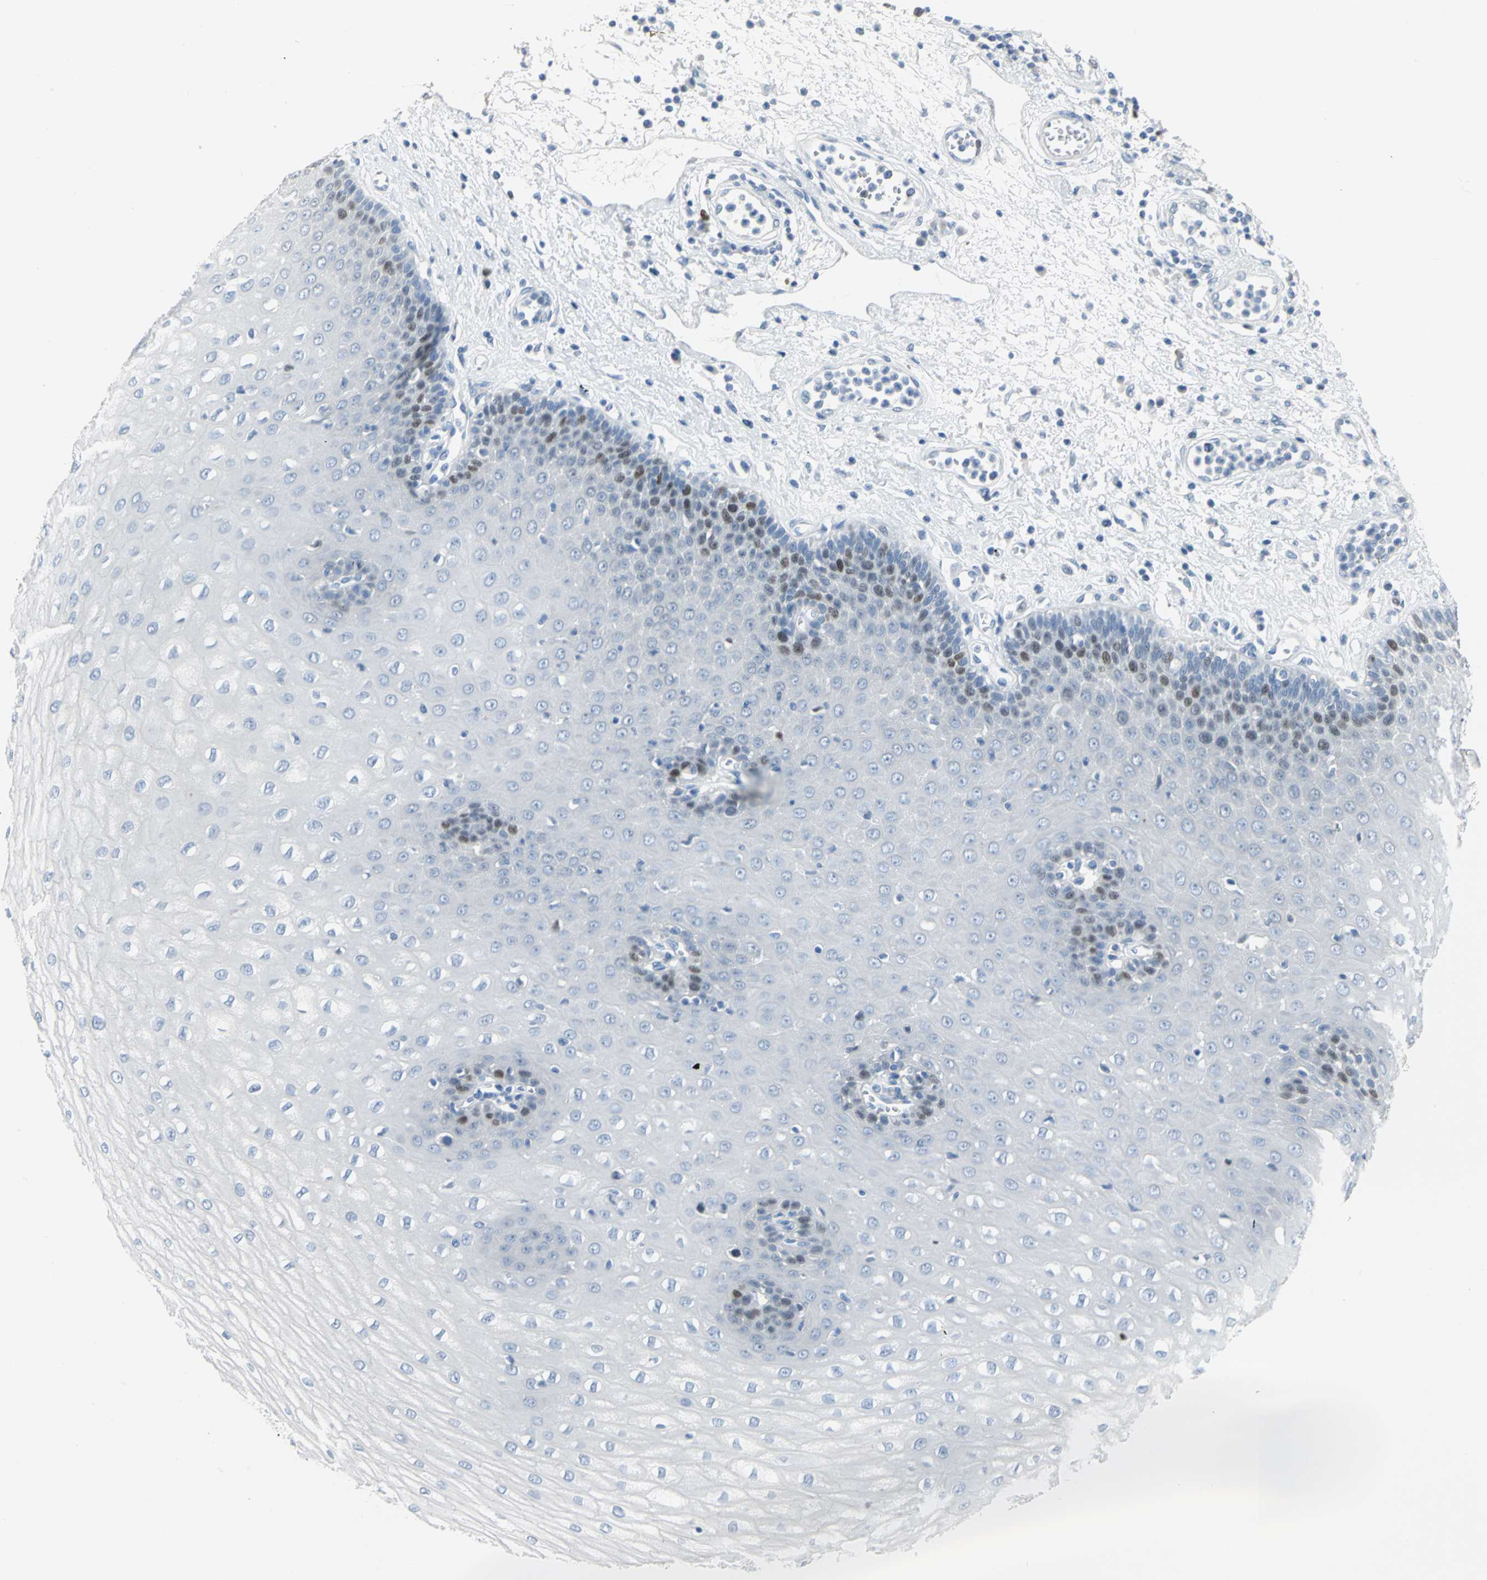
{"staining": {"intensity": "strong", "quantity": "<25%", "location": "nuclear"}, "tissue": "esophagus", "cell_type": "Squamous epithelial cells", "image_type": "normal", "snomed": [{"axis": "morphology", "description": "Normal tissue, NOS"}, {"axis": "morphology", "description": "Squamous cell carcinoma, NOS"}, {"axis": "topography", "description": "Esophagus"}], "caption": "Immunohistochemistry of benign esophagus demonstrates medium levels of strong nuclear staining in approximately <25% of squamous epithelial cells.", "gene": "MCM3", "patient": {"sex": "male", "age": 65}}